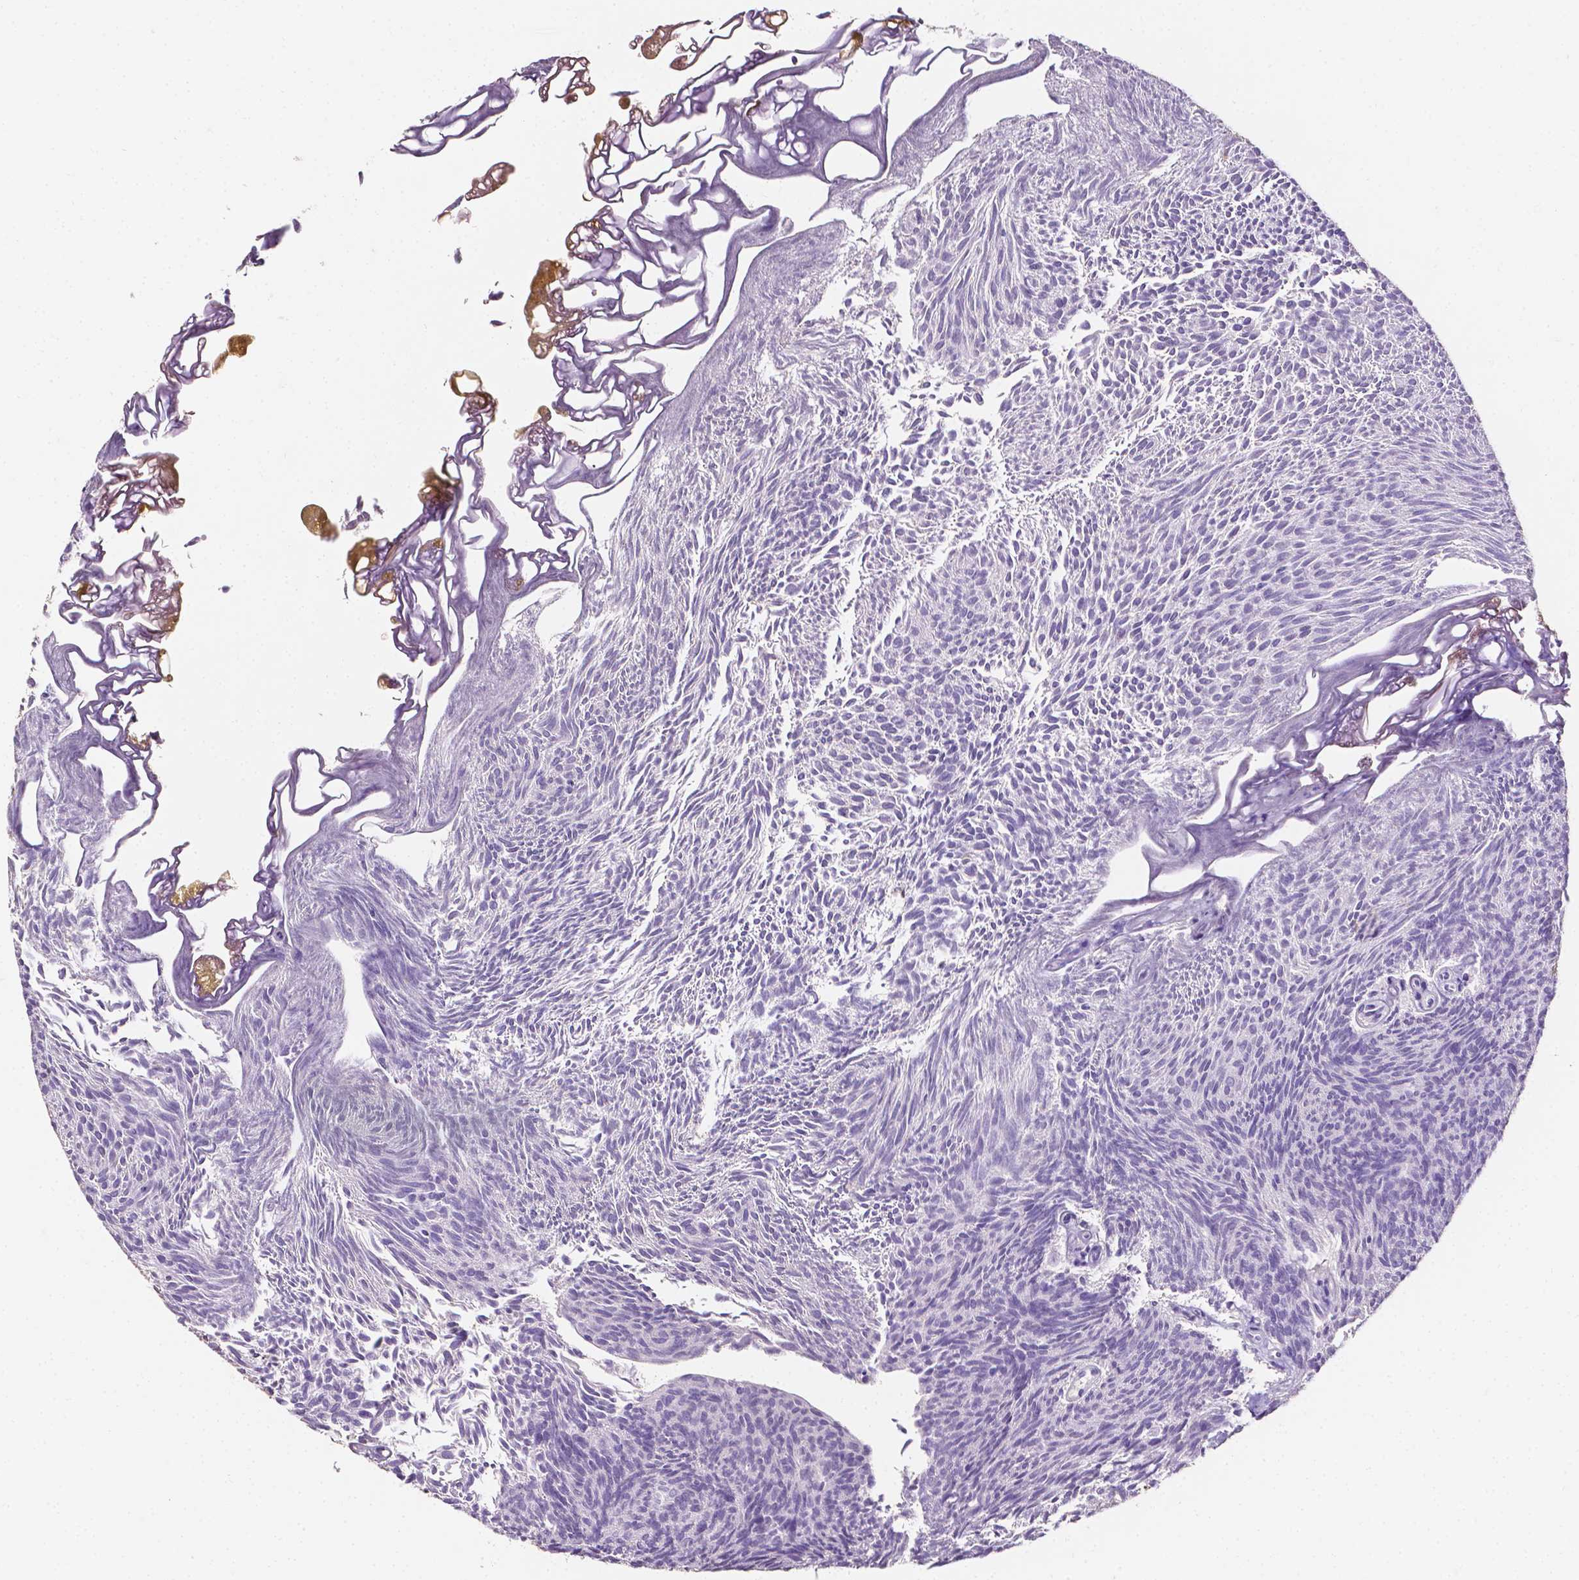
{"staining": {"intensity": "negative", "quantity": "none", "location": "none"}, "tissue": "urothelial cancer", "cell_type": "Tumor cells", "image_type": "cancer", "snomed": [{"axis": "morphology", "description": "Urothelial carcinoma, Low grade"}, {"axis": "topography", "description": "Urinary bladder"}], "caption": "High power microscopy histopathology image of an immunohistochemistry histopathology image of low-grade urothelial carcinoma, revealing no significant positivity in tumor cells. The staining is performed using DAB (3,3'-diaminobenzidine) brown chromogen with nuclei counter-stained in using hematoxylin.", "gene": "PSAT1", "patient": {"sex": "male", "age": 77}}